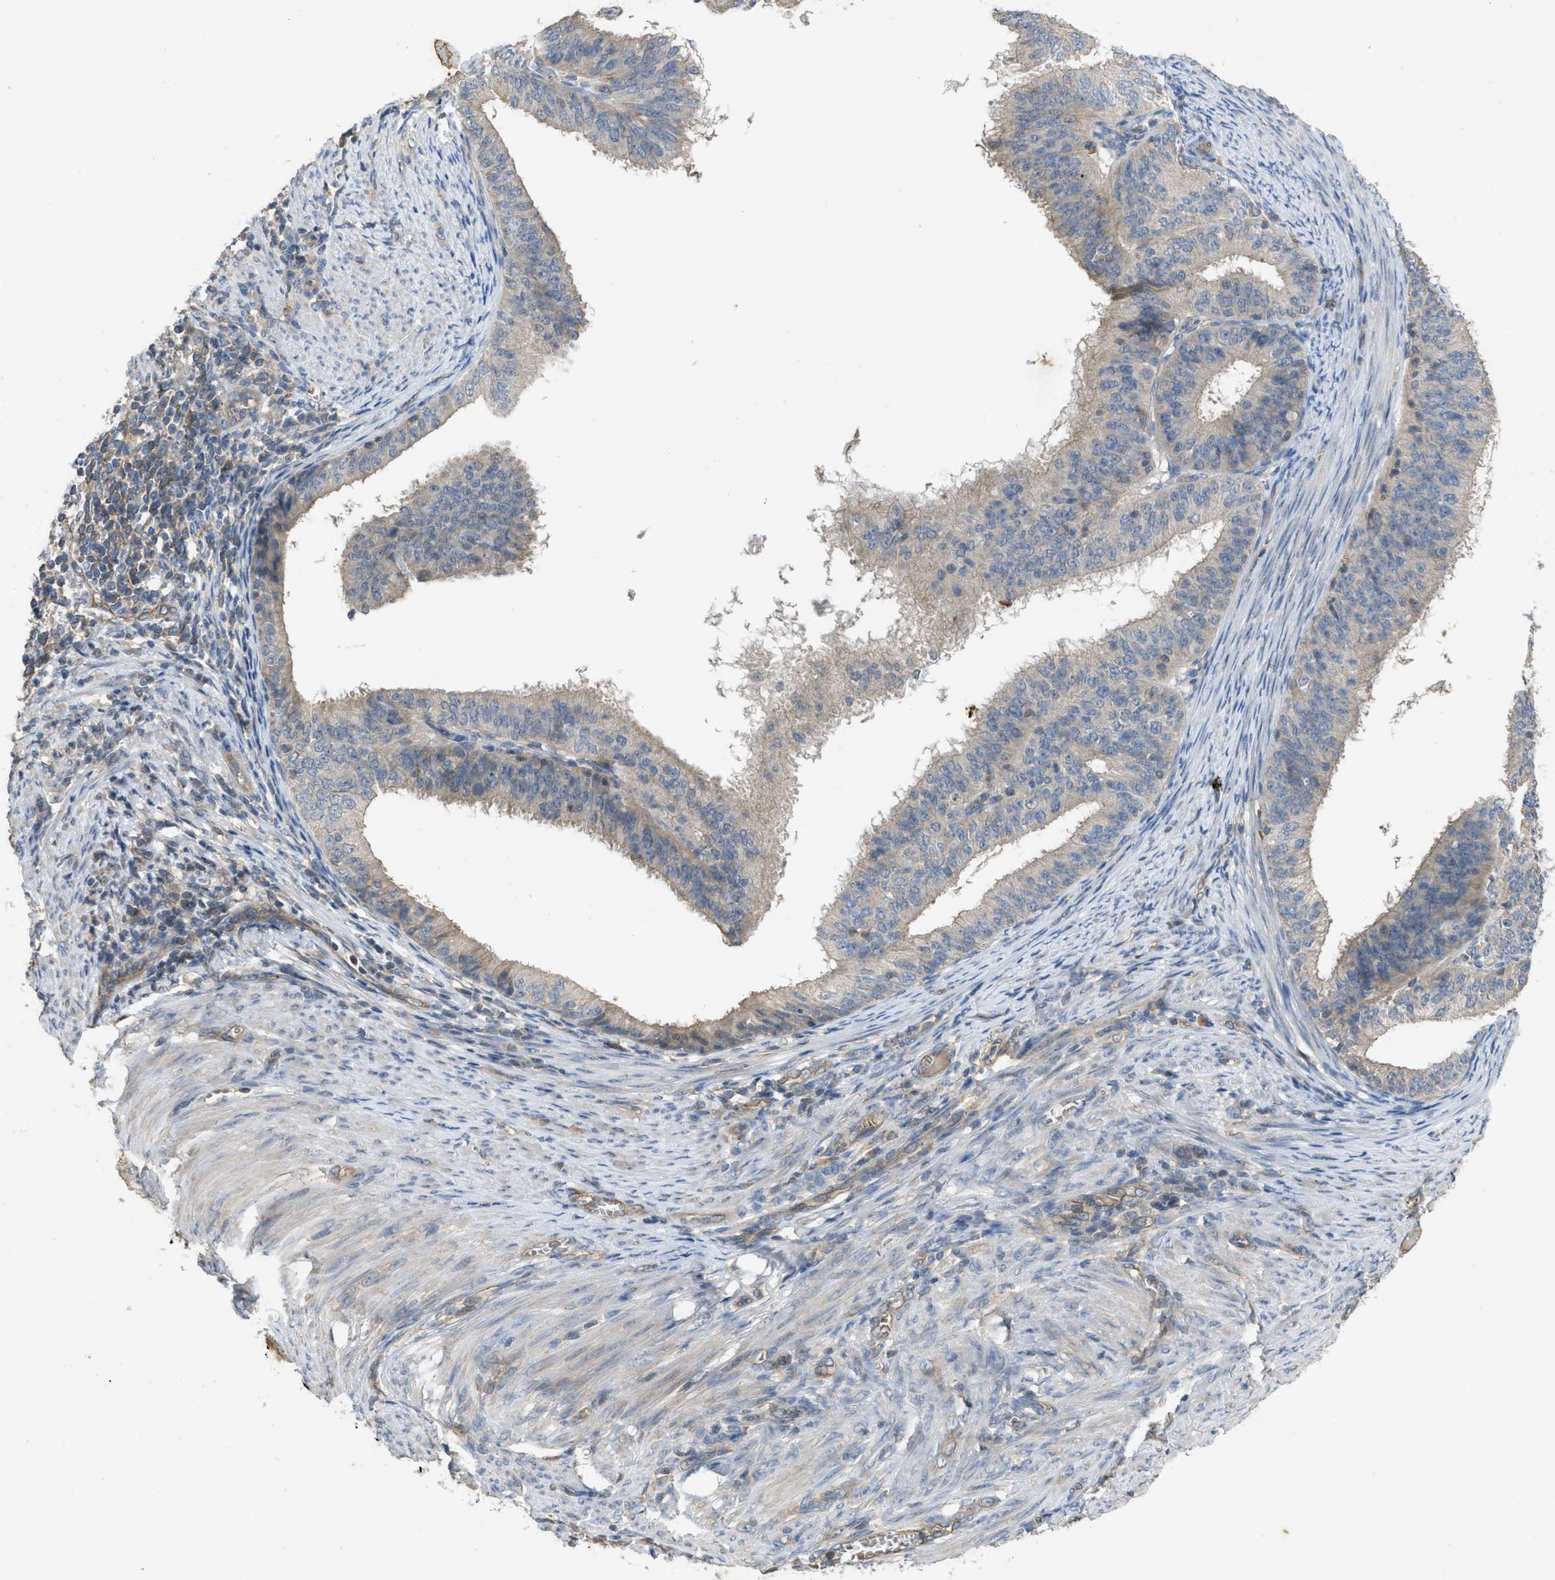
{"staining": {"intensity": "negative", "quantity": "none", "location": "none"}, "tissue": "endometrial cancer", "cell_type": "Tumor cells", "image_type": "cancer", "snomed": [{"axis": "morphology", "description": "Adenocarcinoma, NOS"}, {"axis": "topography", "description": "Endometrium"}], "caption": "This is a micrograph of immunohistochemistry staining of endometrial adenocarcinoma, which shows no staining in tumor cells.", "gene": "PPP3CA", "patient": {"sex": "female", "age": 70}}